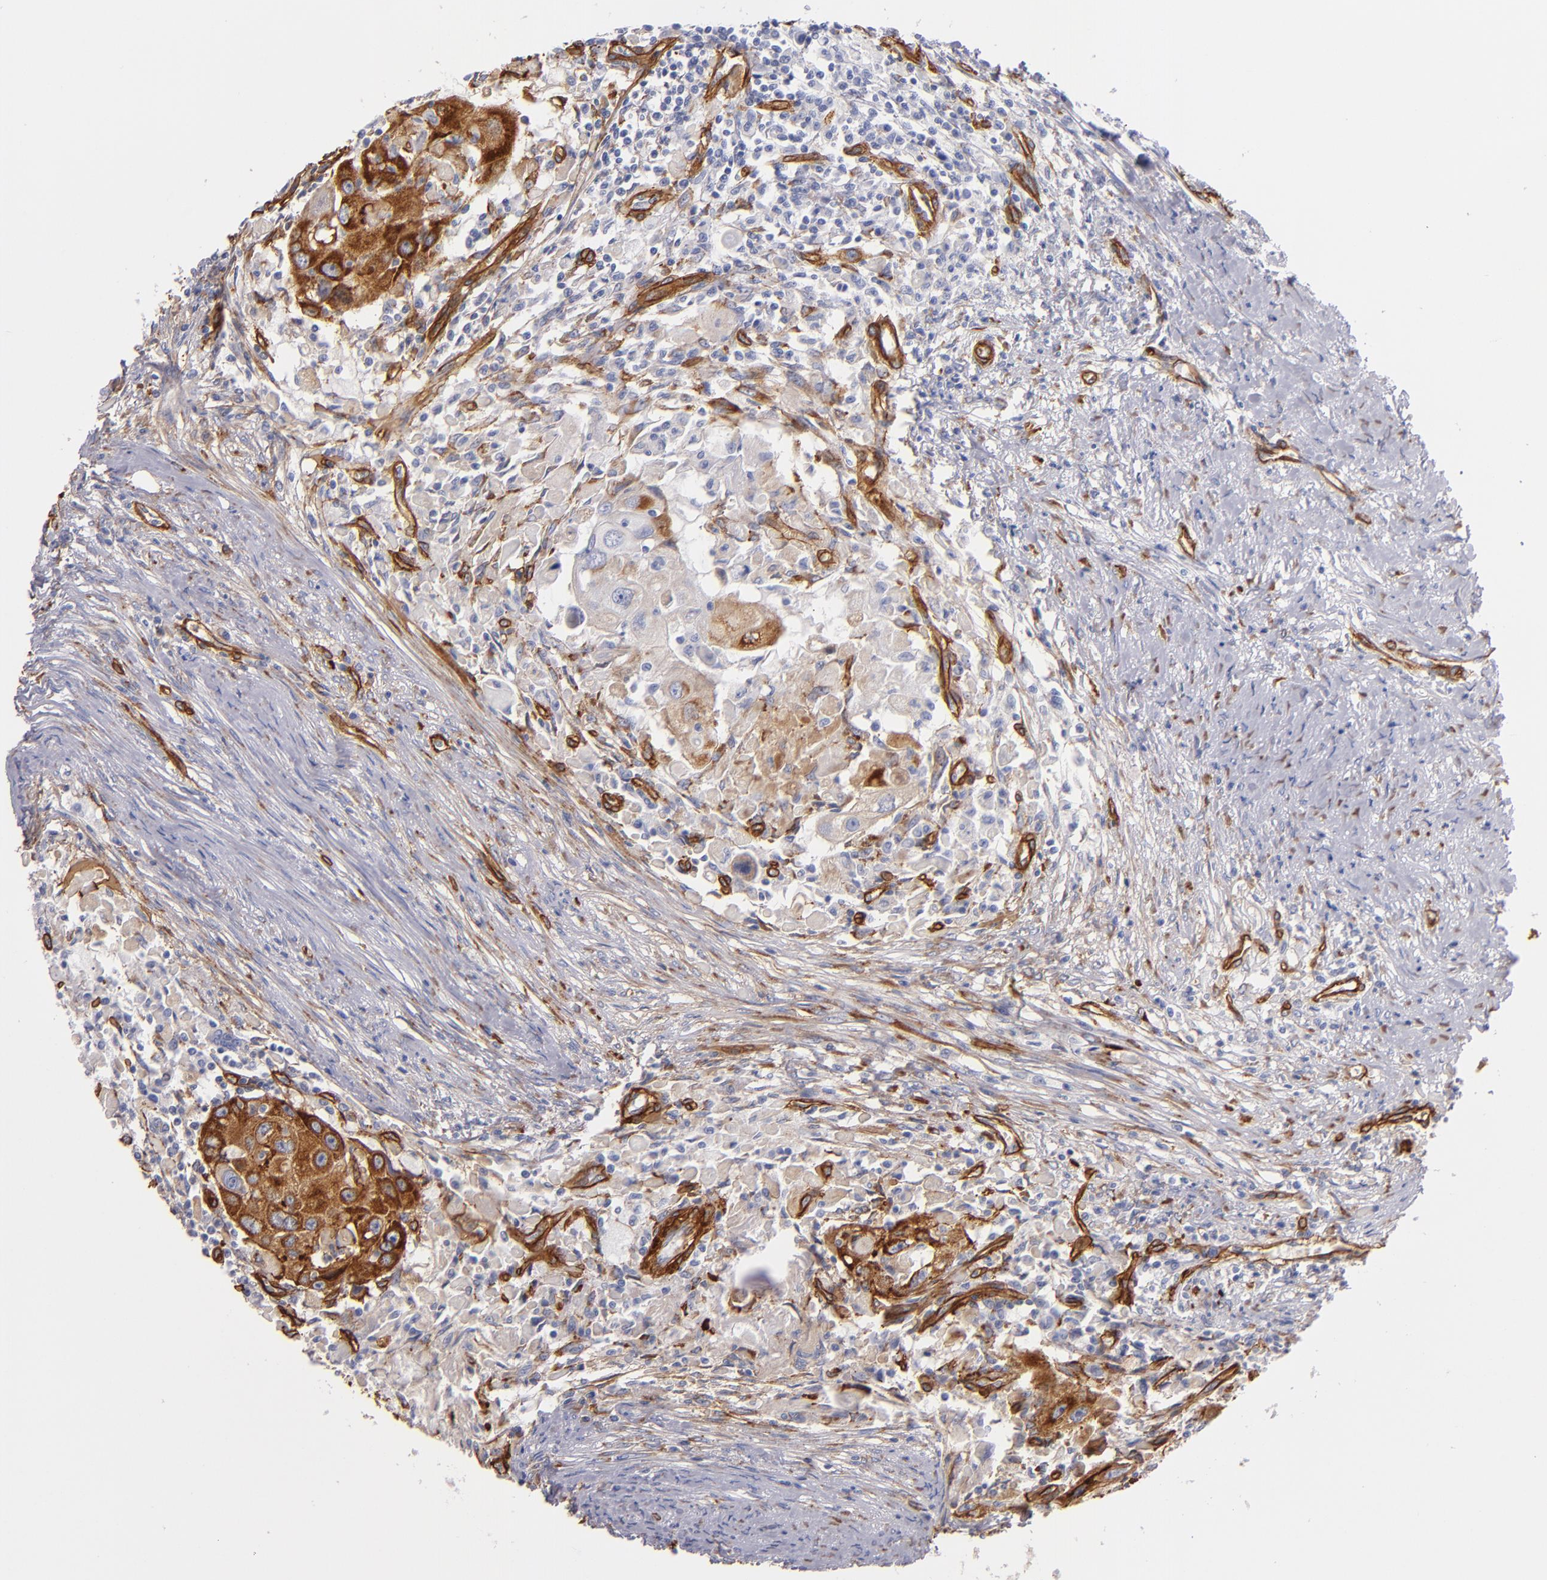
{"staining": {"intensity": "moderate", "quantity": "25%-75%", "location": "cytoplasmic/membranous"}, "tissue": "head and neck cancer", "cell_type": "Tumor cells", "image_type": "cancer", "snomed": [{"axis": "morphology", "description": "Squamous cell carcinoma, NOS"}, {"axis": "topography", "description": "Head-Neck"}], "caption": "This is an image of immunohistochemistry staining of head and neck cancer (squamous cell carcinoma), which shows moderate staining in the cytoplasmic/membranous of tumor cells.", "gene": "LAMC1", "patient": {"sex": "male", "age": 64}}